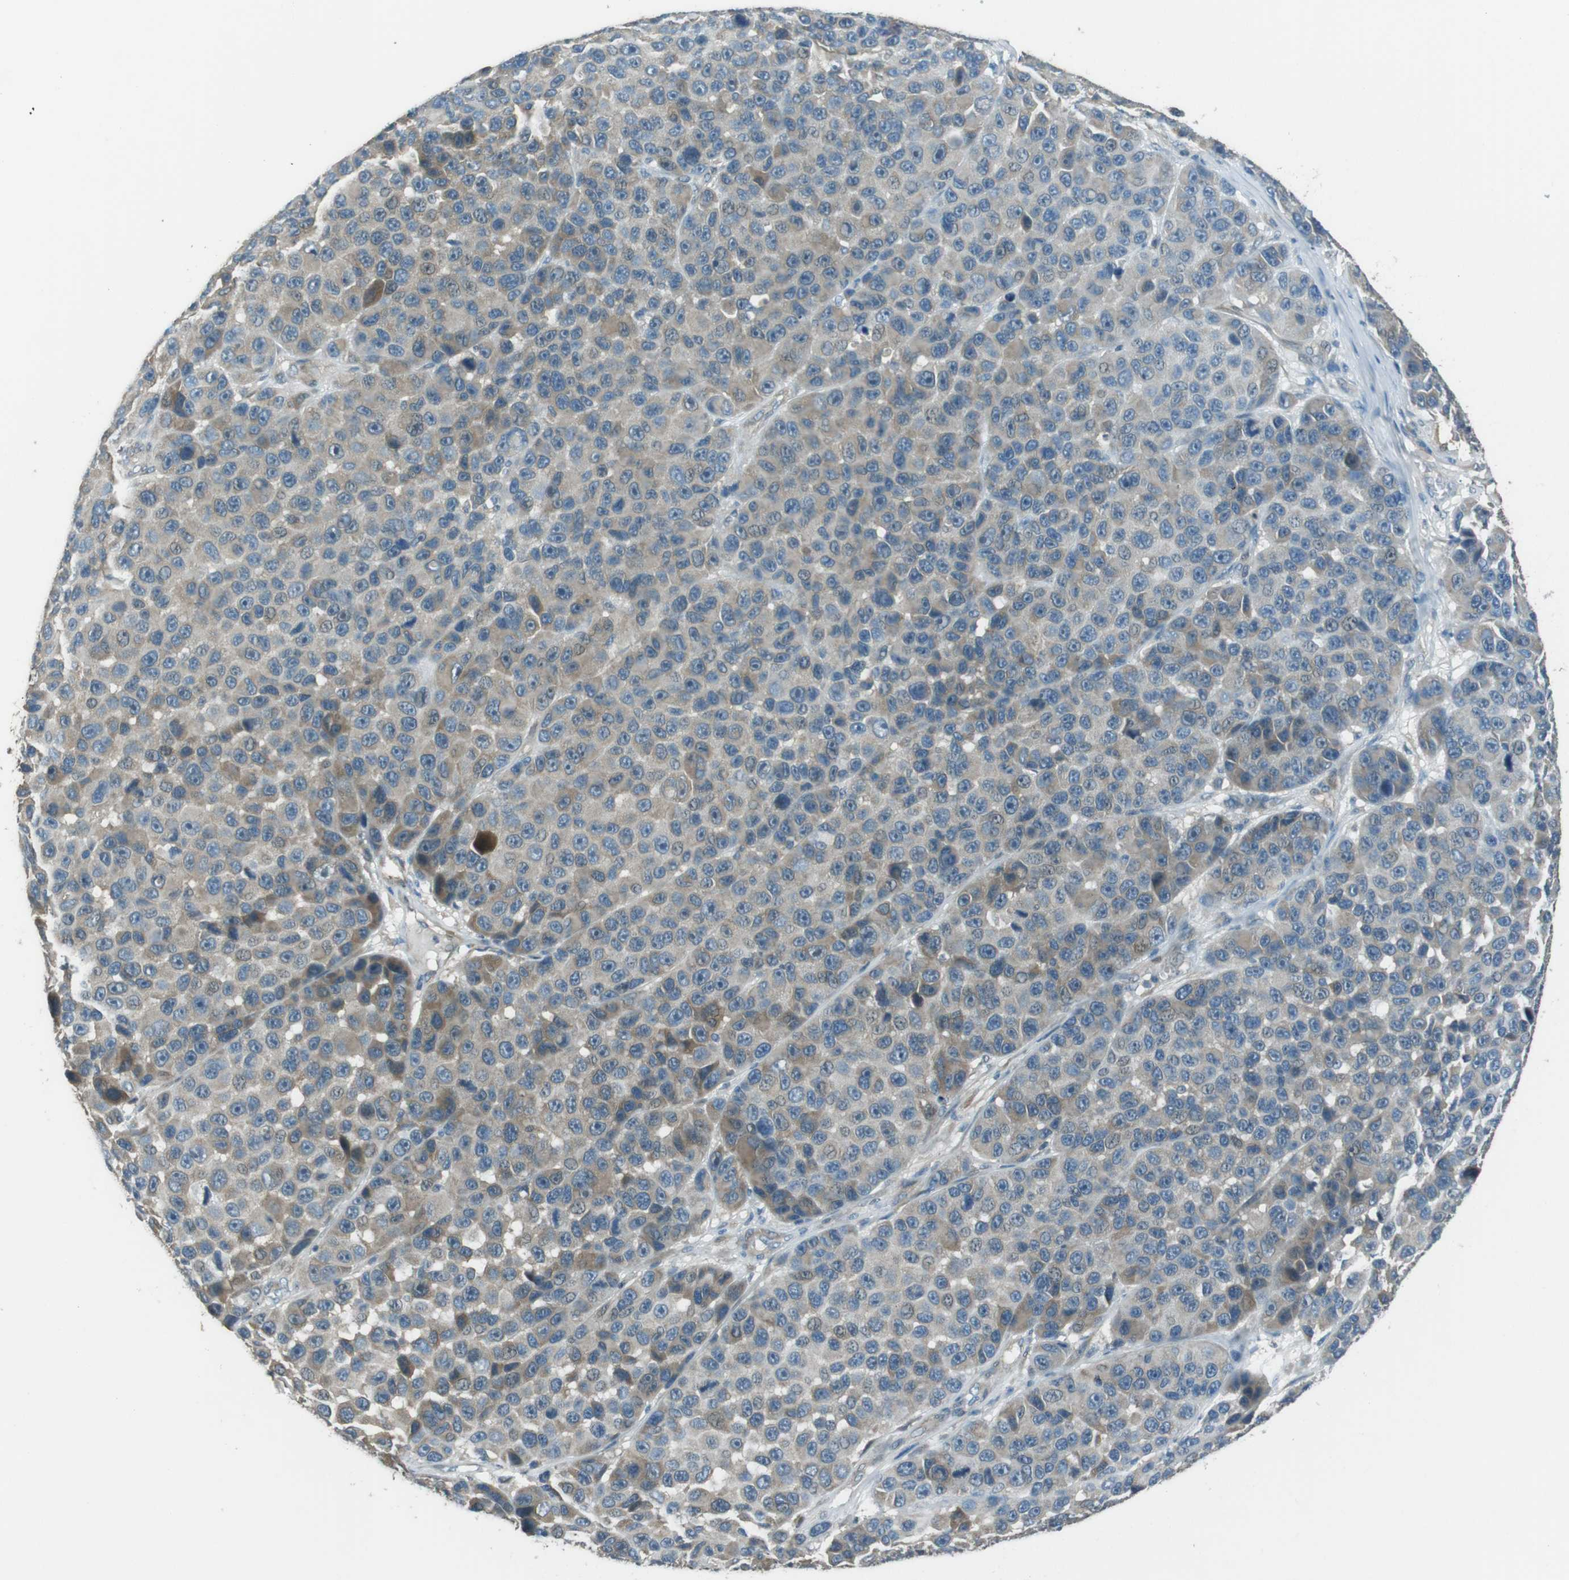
{"staining": {"intensity": "weak", "quantity": "<25%", "location": "cytoplasmic/membranous"}, "tissue": "melanoma", "cell_type": "Tumor cells", "image_type": "cancer", "snomed": [{"axis": "morphology", "description": "Malignant melanoma, NOS"}, {"axis": "topography", "description": "Skin"}], "caption": "This is an immunohistochemistry (IHC) image of human melanoma. There is no positivity in tumor cells.", "gene": "MFAP3", "patient": {"sex": "male", "age": 53}}